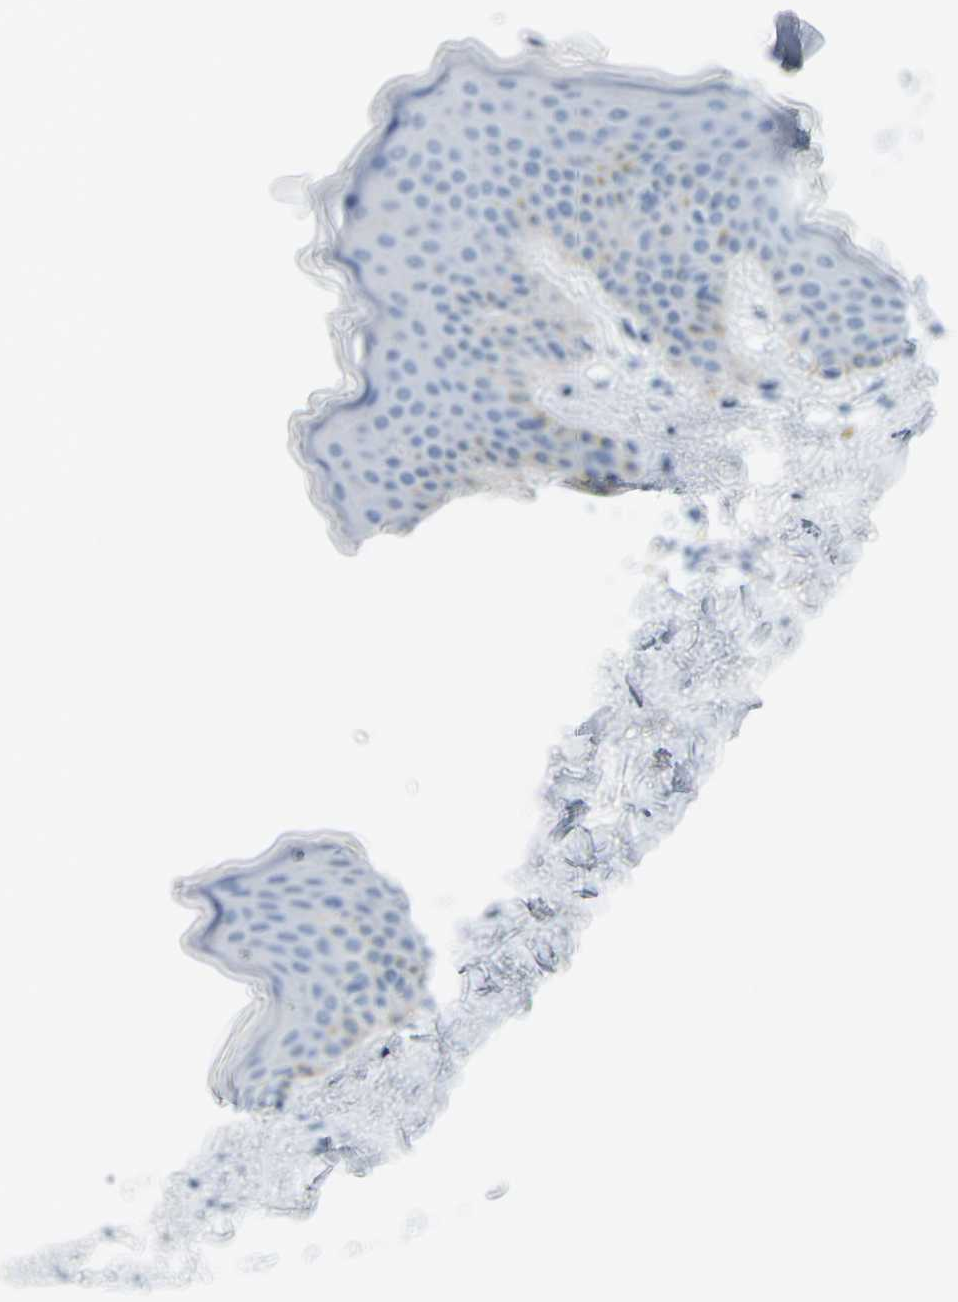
{"staining": {"intensity": "negative", "quantity": "none", "location": "none"}, "tissue": "skin", "cell_type": "Fibroblasts", "image_type": "normal", "snomed": [{"axis": "morphology", "description": "Normal tissue, NOS"}, {"axis": "topography", "description": "Skin"}], "caption": "The image shows no staining of fibroblasts in unremarkable skin.", "gene": "SLC12A1", "patient": {"sex": "female", "age": 17}}